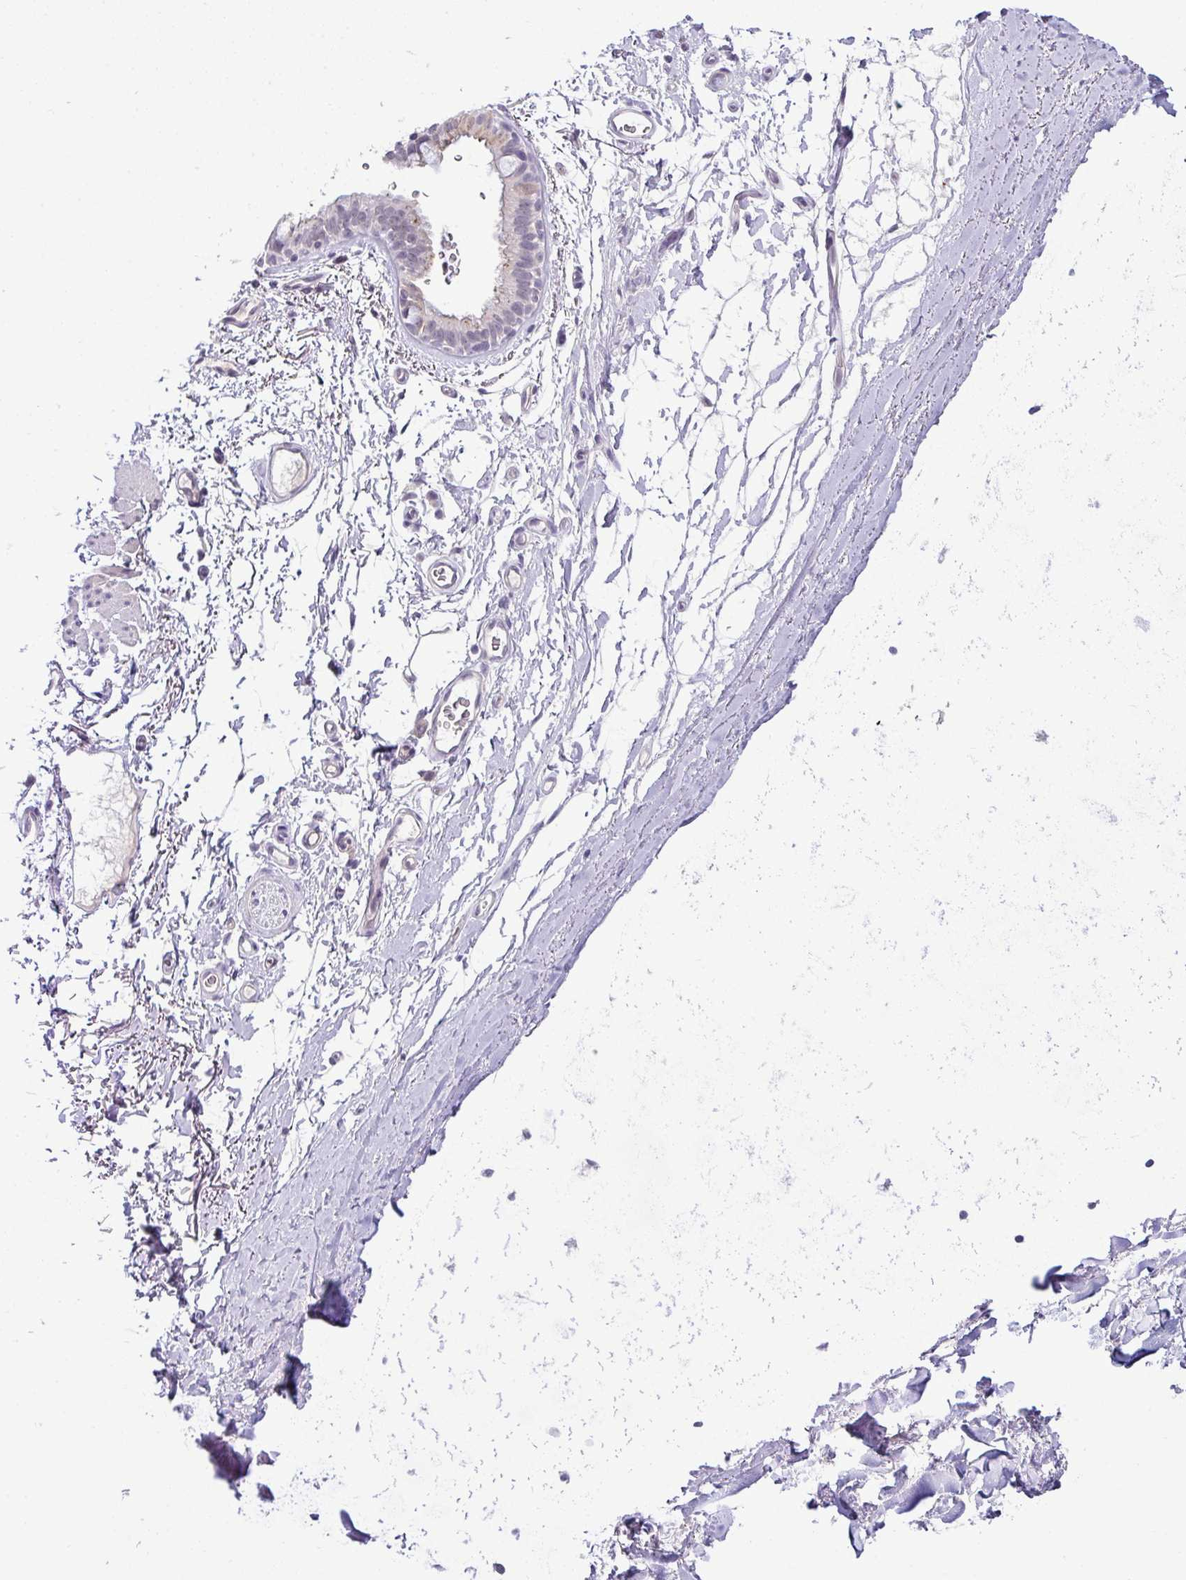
{"staining": {"intensity": "negative", "quantity": "none", "location": "none"}, "tissue": "adipose tissue", "cell_type": "Adipocytes", "image_type": "normal", "snomed": [{"axis": "morphology", "description": "Normal tissue, NOS"}, {"axis": "topography", "description": "Cartilage tissue"}, {"axis": "topography", "description": "Bronchus"}], "caption": "The immunohistochemistry image has no significant staining in adipocytes of adipose tissue. (DAB IHC, high magnification).", "gene": "HBEGF", "patient": {"sex": "female", "age": 72}}